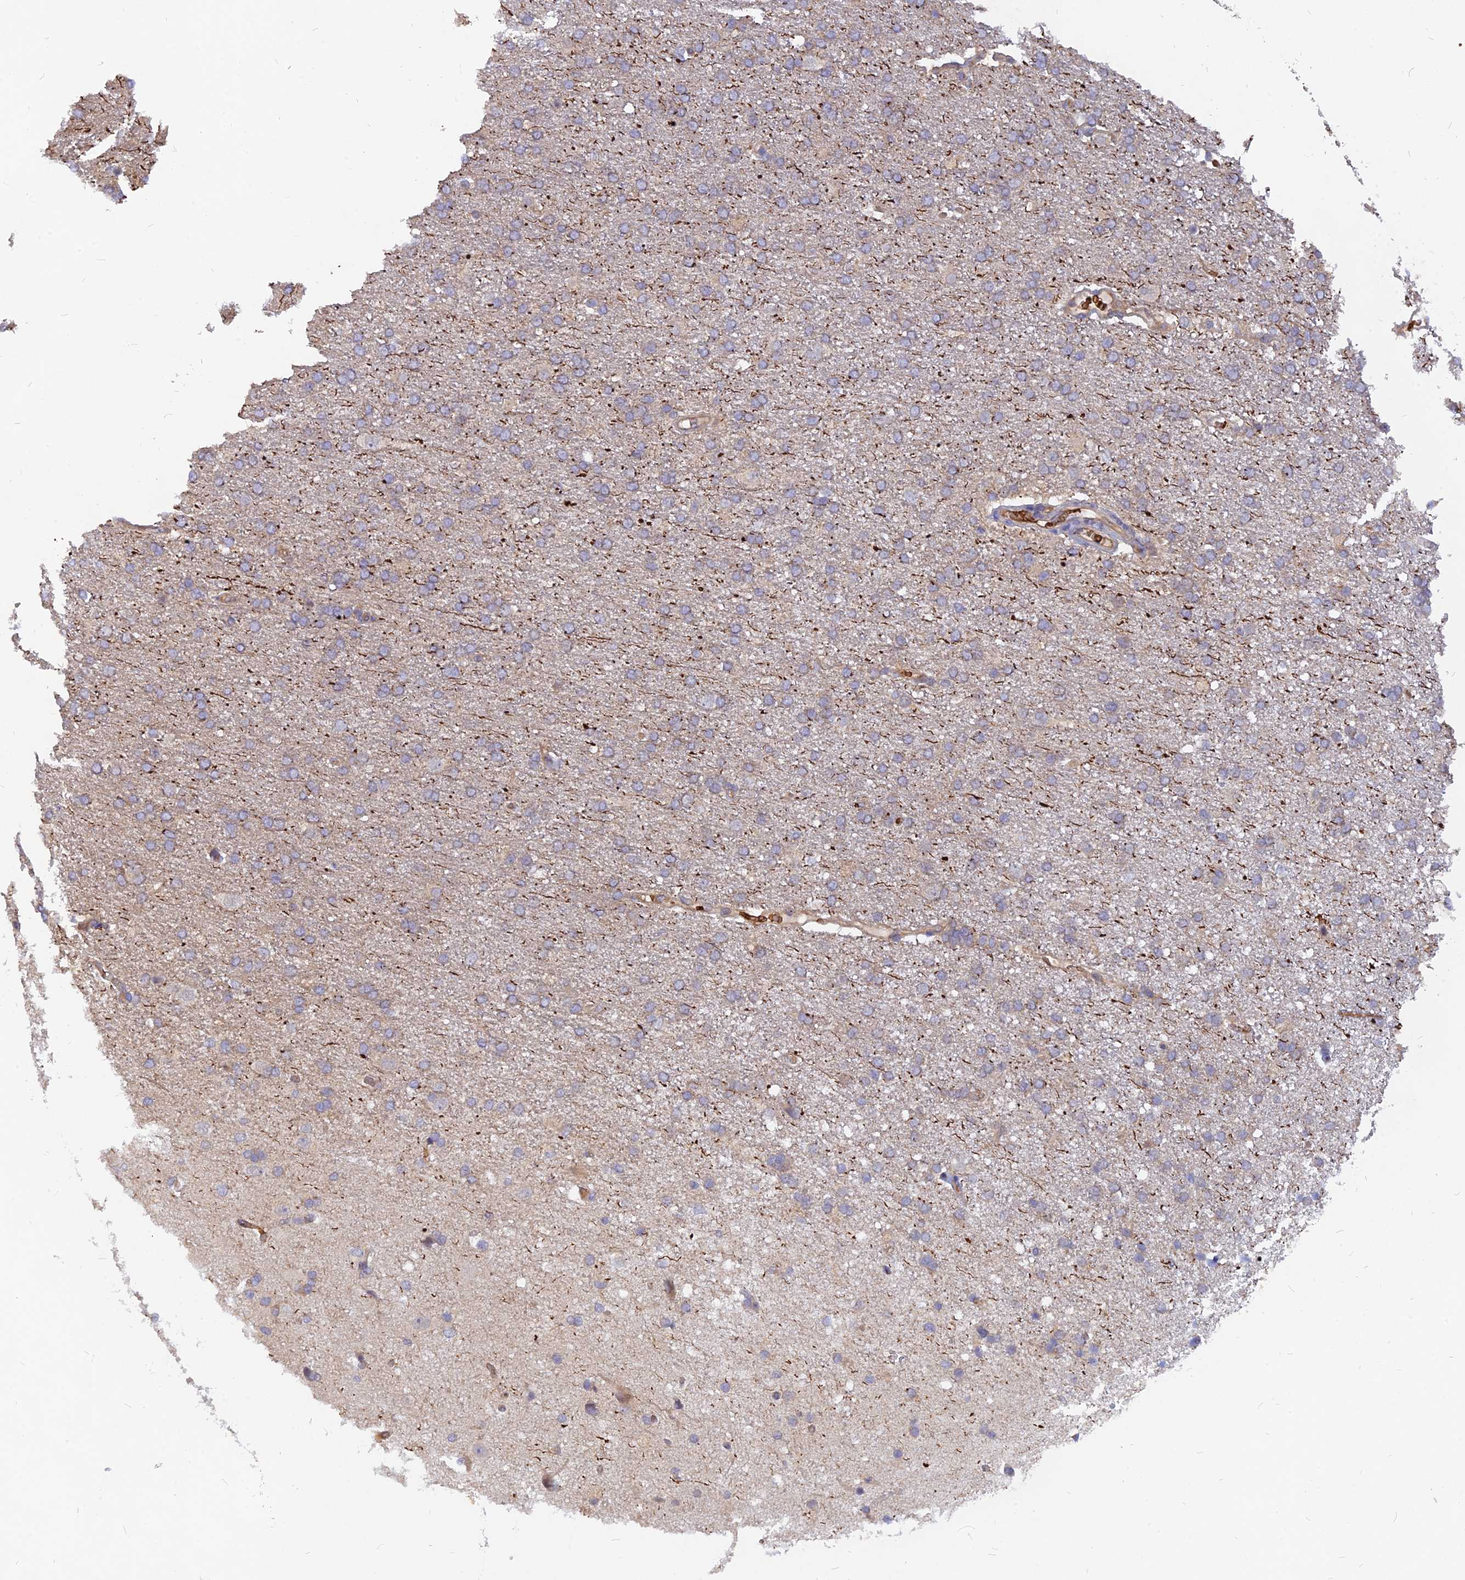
{"staining": {"intensity": "negative", "quantity": "none", "location": "none"}, "tissue": "glioma", "cell_type": "Tumor cells", "image_type": "cancer", "snomed": [{"axis": "morphology", "description": "Glioma, malignant, High grade"}, {"axis": "topography", "description": "Brain"}], "caption": "The histopathology image displays no significant positivity in tumor cells of malignant glioma (high-grade). The staining is performed using DAB (3,3'-diaminobenzidine) brown chromogen with nuclei counter-stained in using hematoxylin.", "gene": "ARL2BP", "patient": {"sex": "male", "age": 72}}